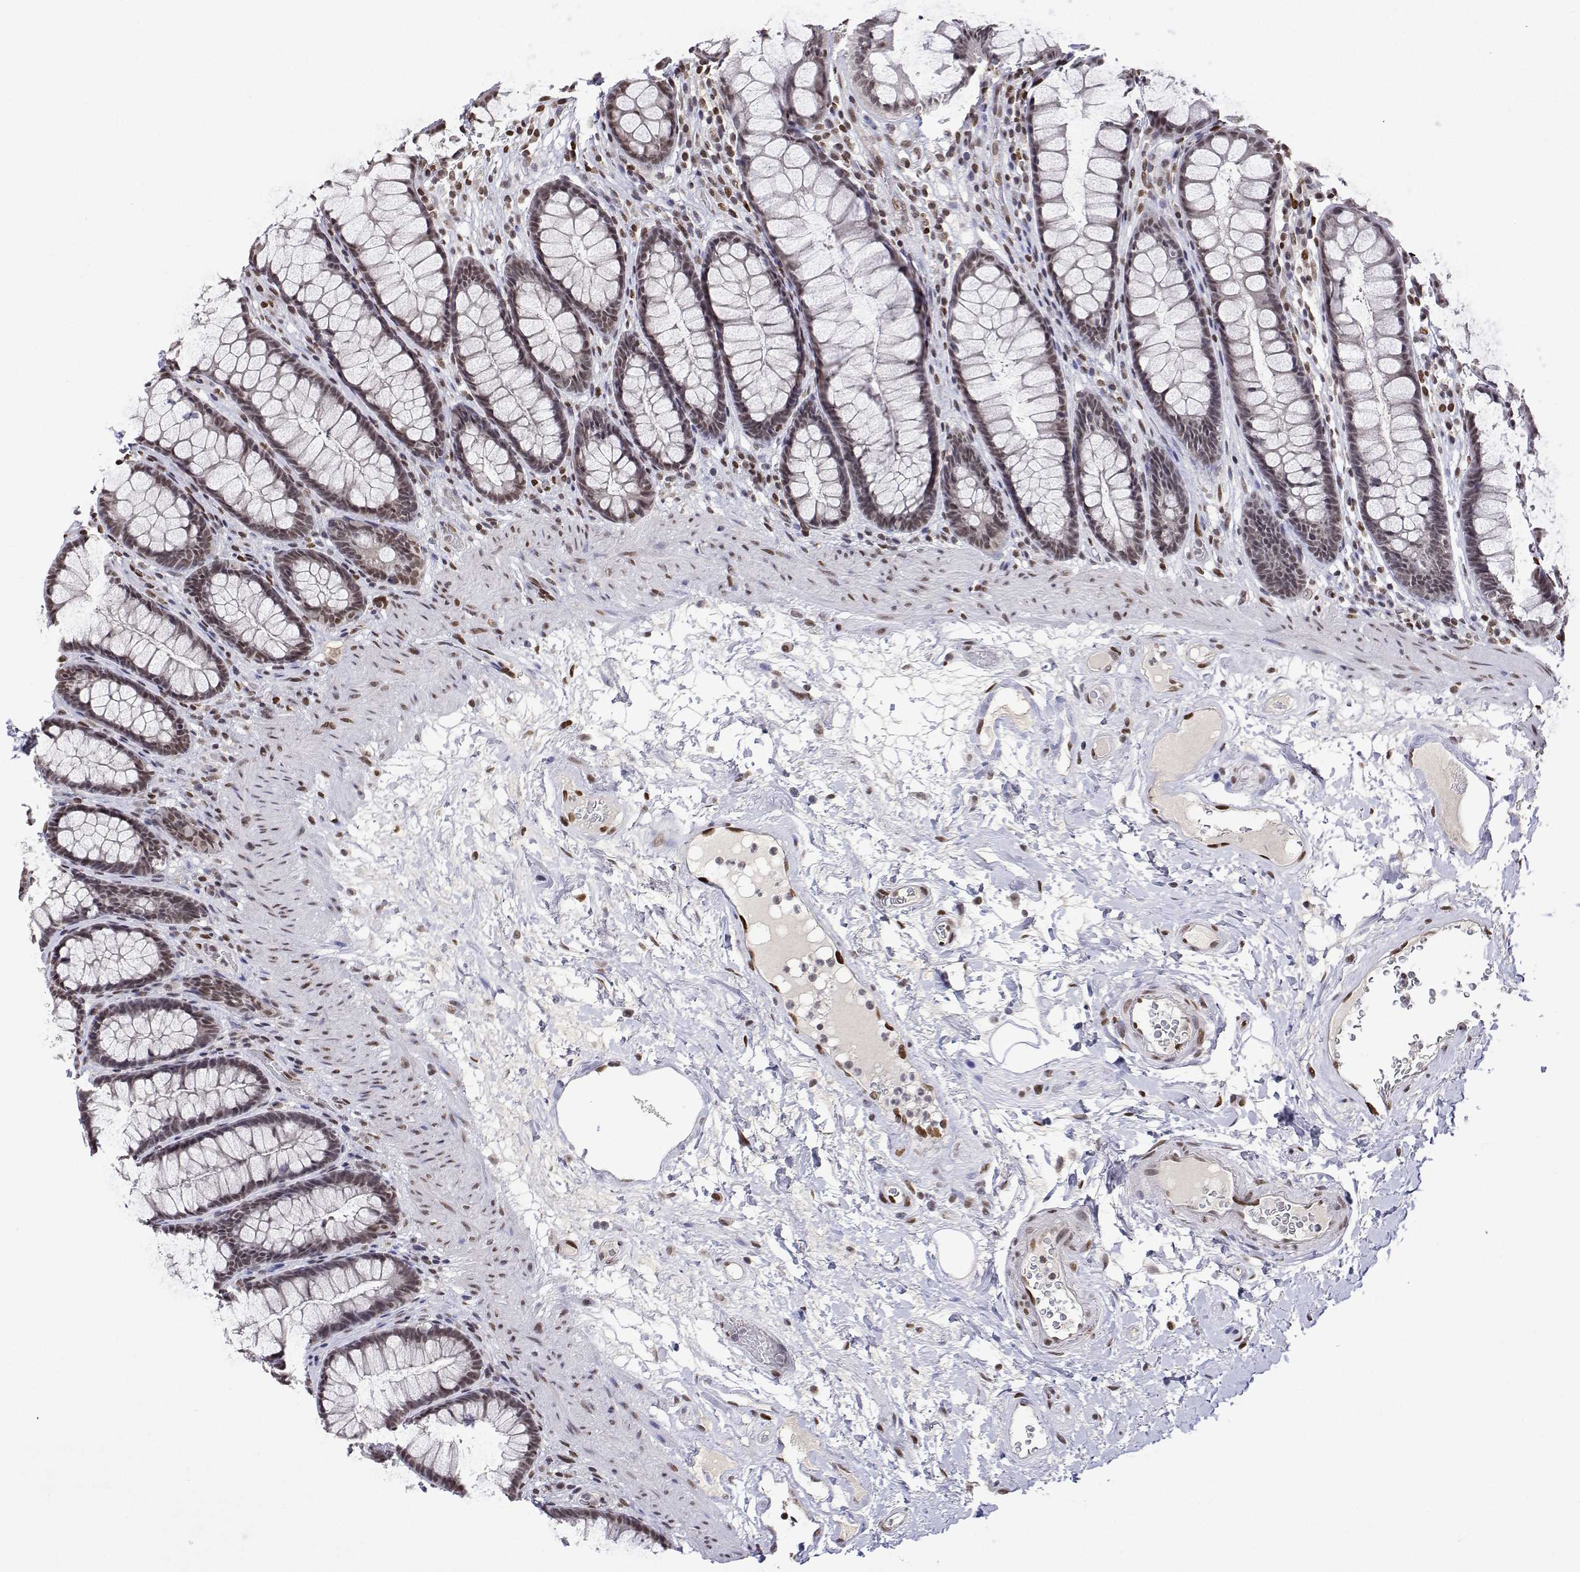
{"staining": {"intensity": "moderate", "quantity": ">75%", "location": "nuclear"}, "tissue": "rectum", "cell_type": "Glandular cells", "image_type": "normal", "snomed": [{"axis": "morphology", "description": "Normal tissue, NOS"}, {"axis": "topography", "description": "Rectum"}], "caption": "High-magnification brightfield microscopy of normal rectum stained with DAB (brown) and counterstained with hematoxylin (blue). glandular cells exhibit moderate nuclear expression is present in about>75% of cells.", "gene": "XPC", "patient": {"sex": "male", "age": 72}}